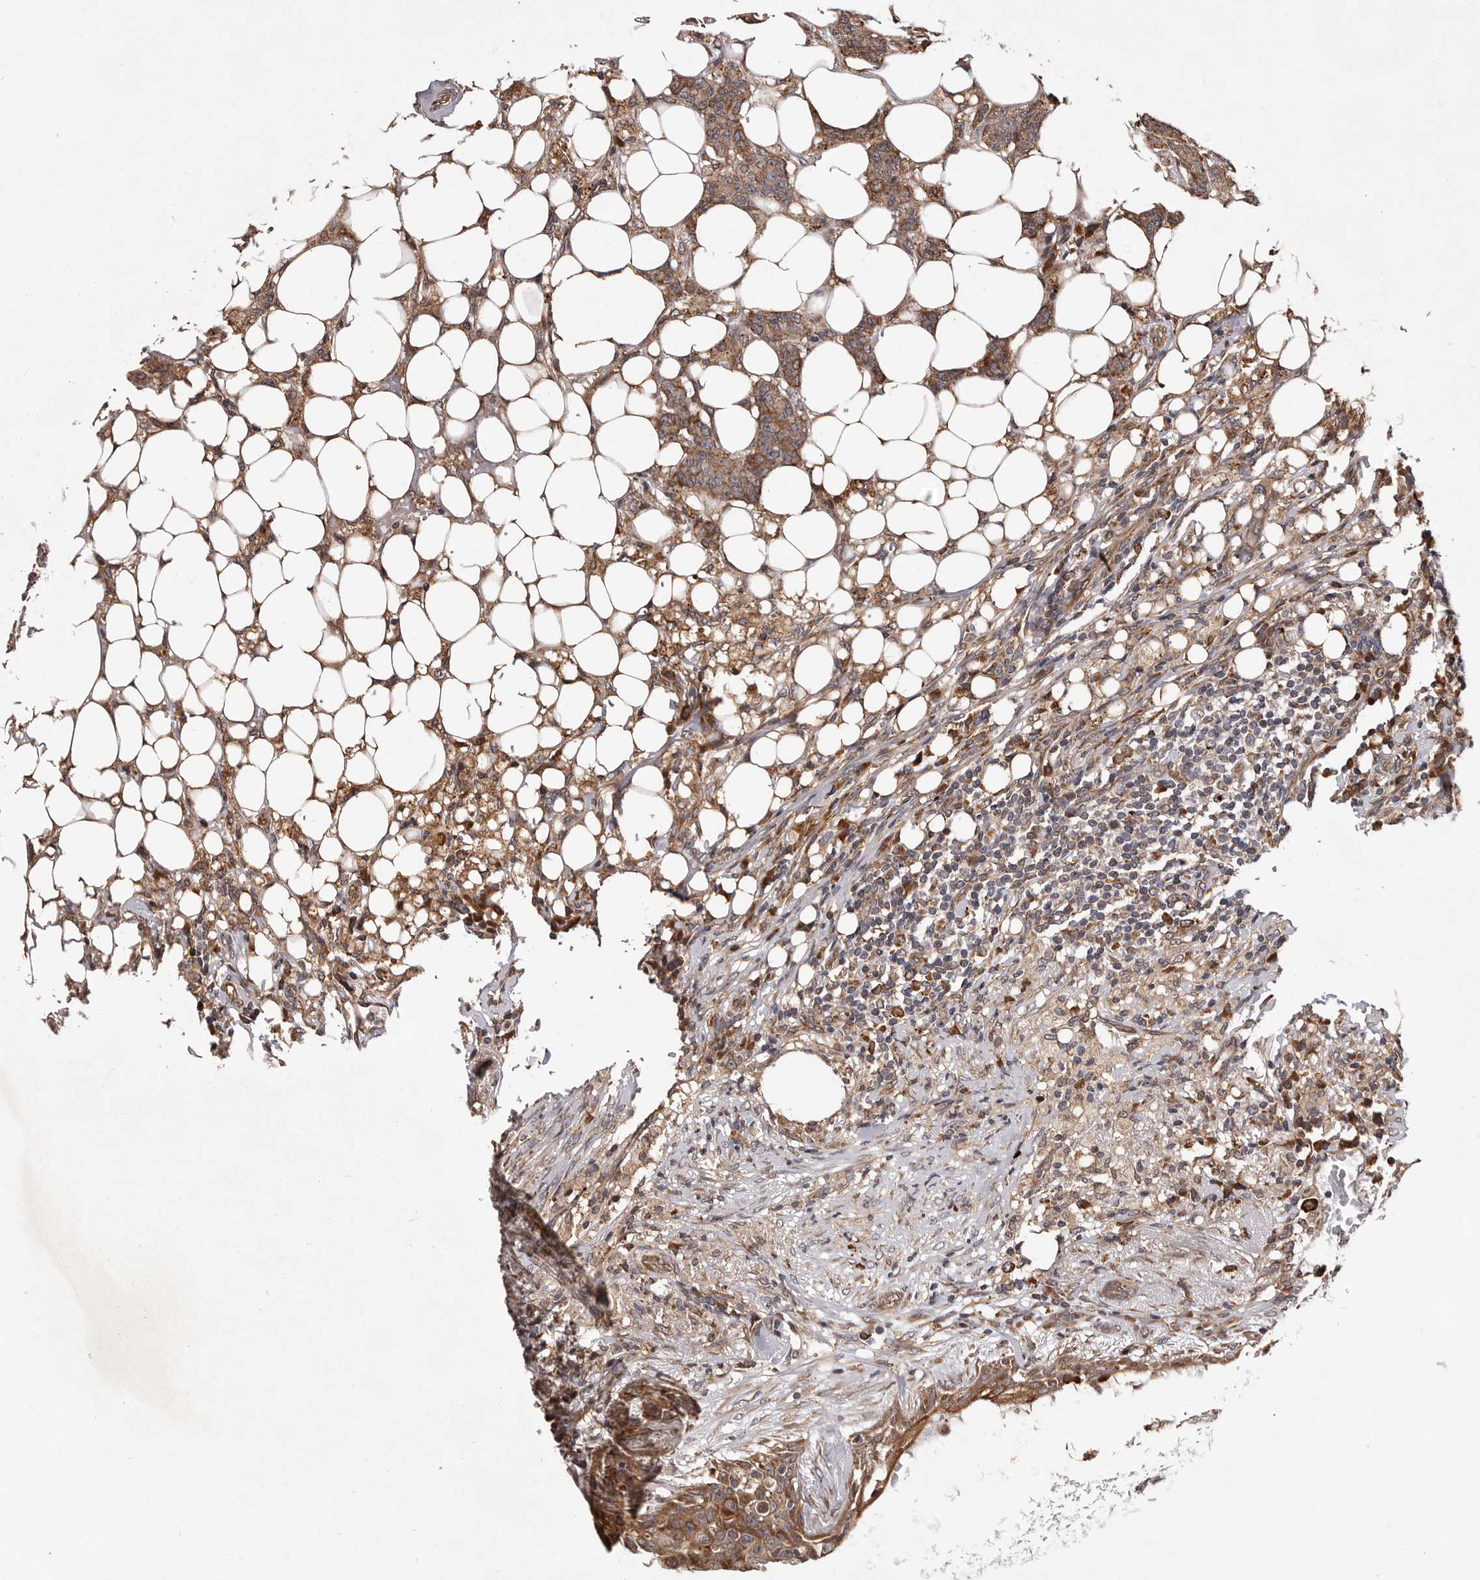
{"staining": {"intensity": "moderate", "quantity": ">75%", "location": "cytoplasmic/membranous"}, "tissue": "breast cancer", "cell_type": "Tumor cells", "image_type": "cancer", "snomed": [{"axis": "morphology", "description": "Duct carcinoma"}, {"axis": "topography", "description": "Breast"}], "caption": "IHC (DAB) staining of human breast cancer (invasive ductal carcinoma) reveals moderate cytoplasmic/membranous protein expression in approximately >75% of tumor cells. (brown staining indicates protein expression, while blue staining denotes nuclei).", "gene": "GADD45B", "patient": {"sex": "female", "age": 40}}